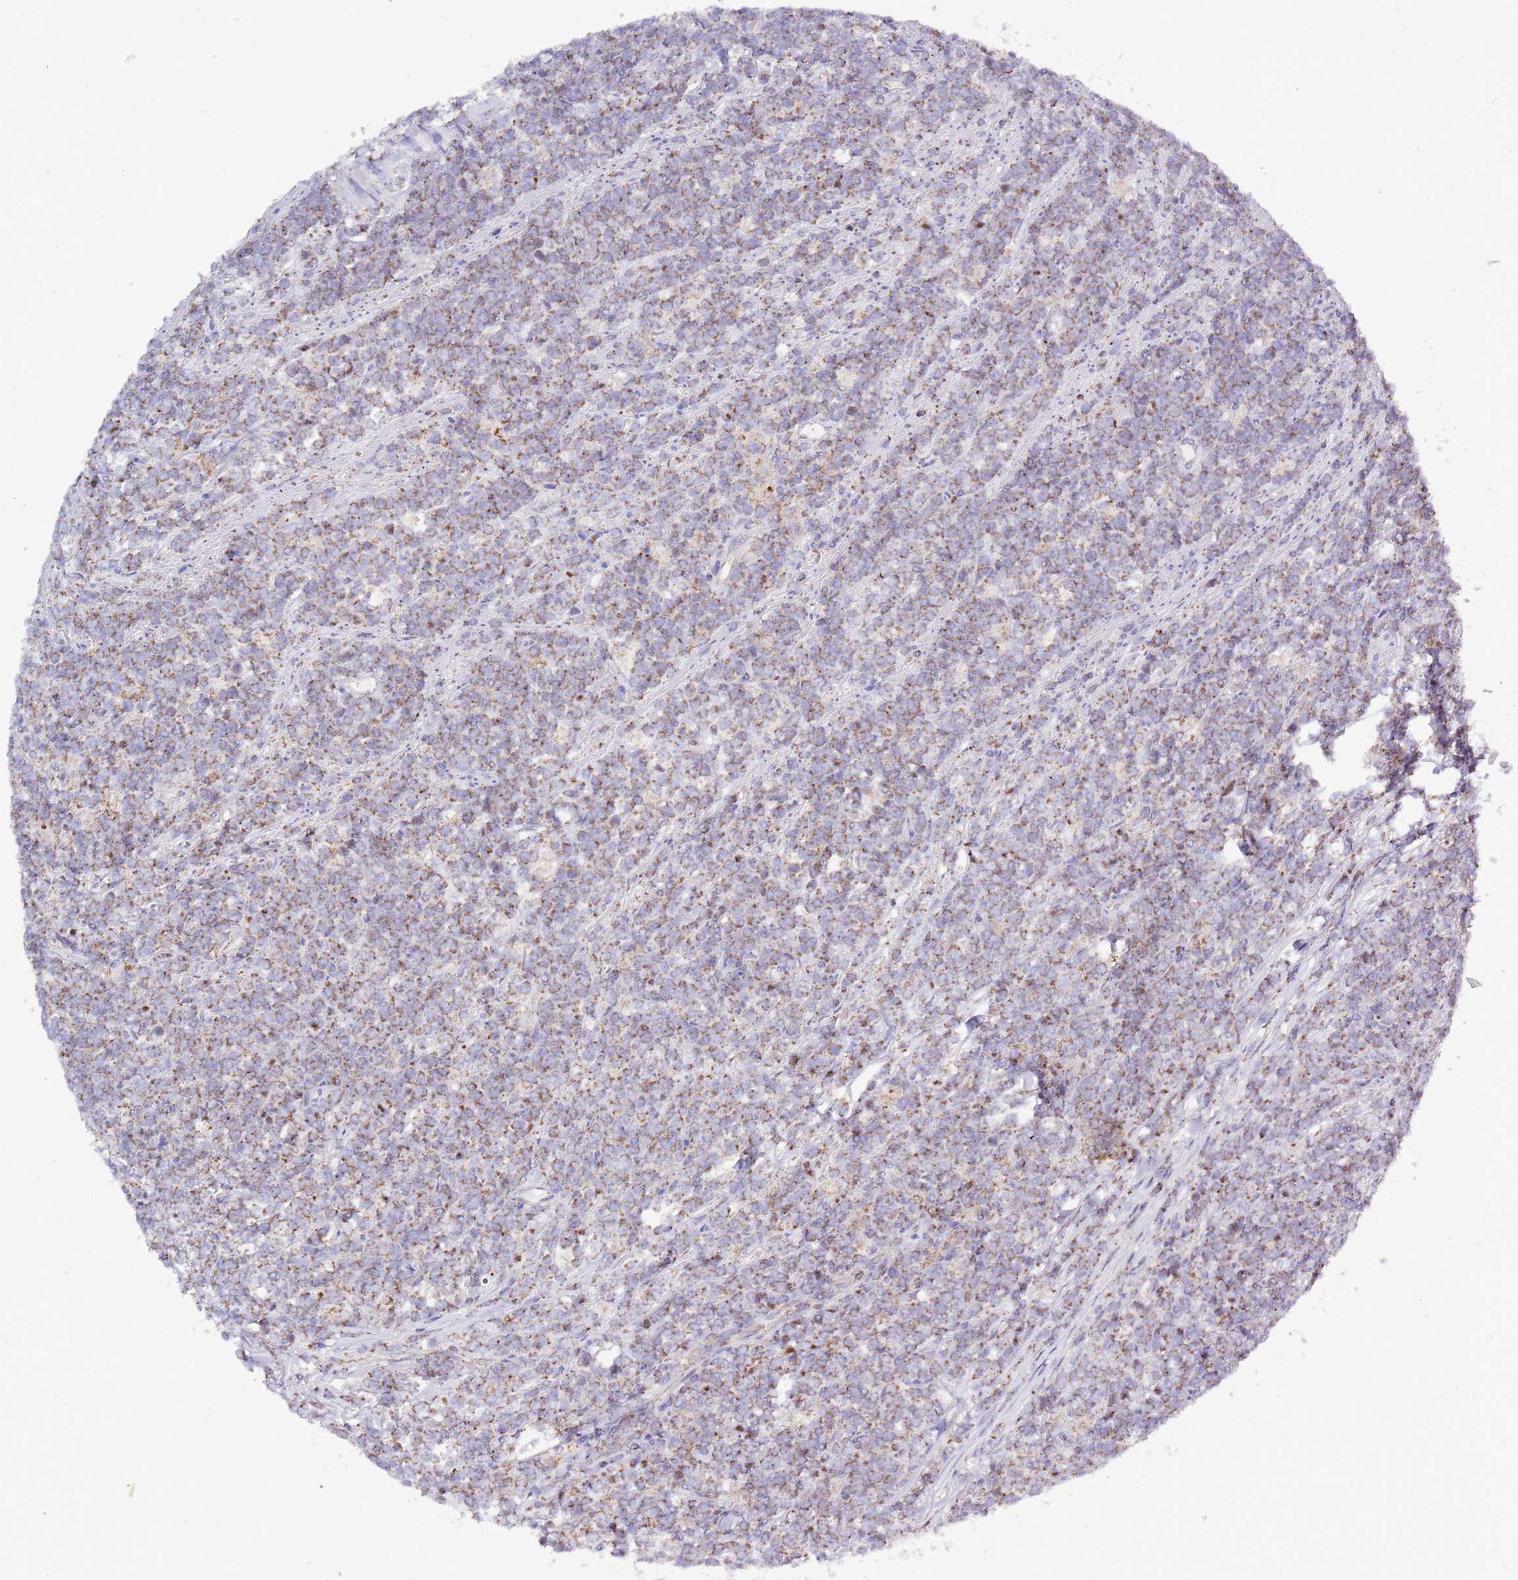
{"staining": {"intensity": "moderate", "quantity": ">75%", "location": "cytoplasmic/membranous"}, "tissue": "lymphoma", "cell_type": "Tumor cells", "image_type": "cancer", "snomed": [{"axis": "morphology", "description": "Malignant lymphoma, non-Hodgkin's type, High grade"}, {"axis": "topography", "description": "Small intestine"}, {"axis": "topography", "description": "Colon"}], "caption": "High-power microscopy captured an immunohistochemistry (IHC) histopathology image of malignant lymphoma, non-Hodgkin's type (high-grade), revealing moderate cytoplasmic/membranous expression in about >75% of tumor cells. The protein is shown in brown color, while the nuclei are stained blue.", "gene": "TEKTIP1", "patient": {"sex": "male", "age": 8}}